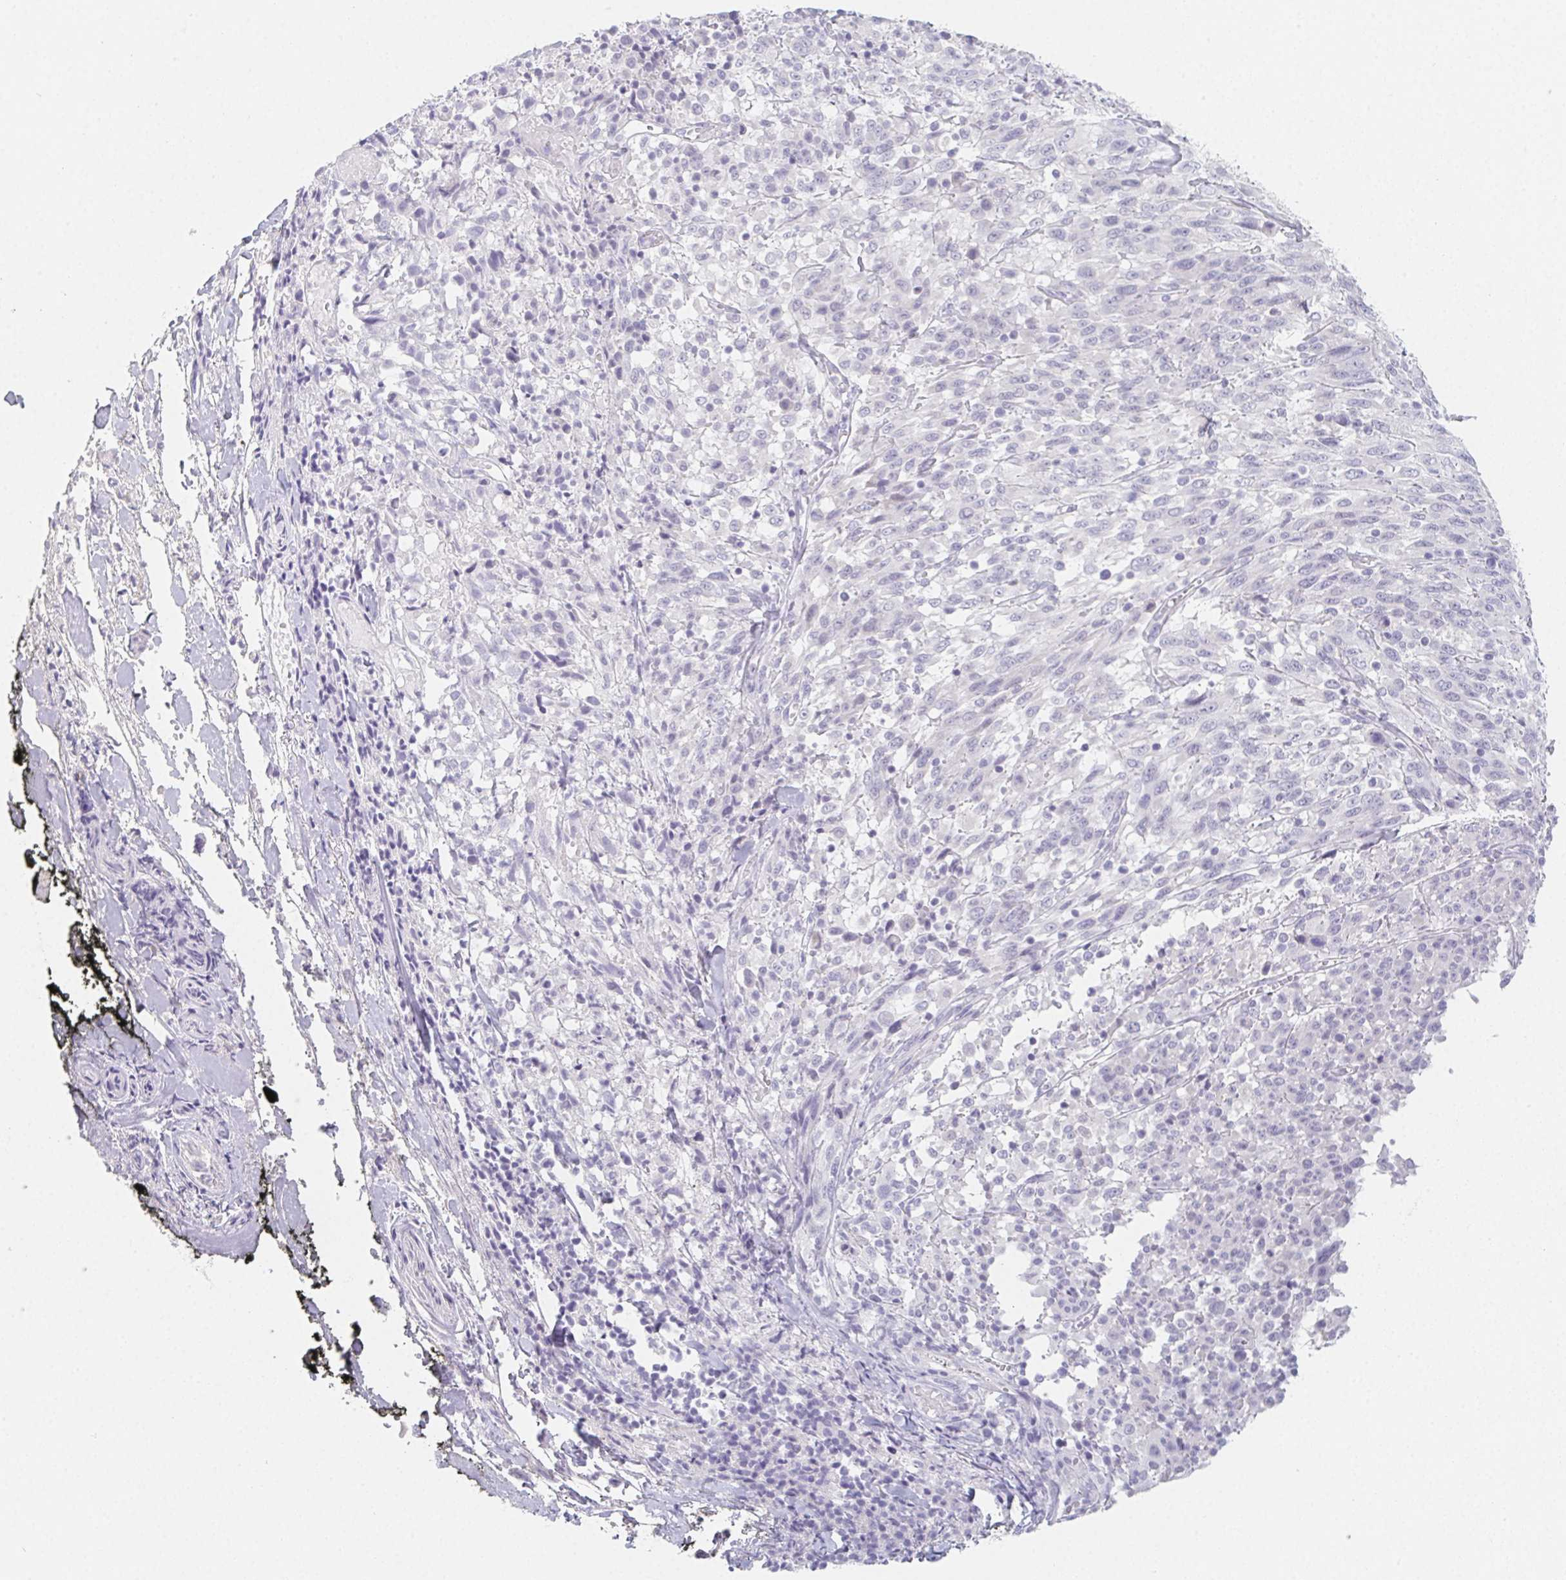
{"staining": {"intensity": "negative", "quantity": "none", "location": "none"}, "tissue": "melanoma", "cell_type": "Tumor cells", "image_type": "cancer", "snomed": [{"axis": "morphology", "description": "Malignant melanoma, NOS"}, {"axis": "topography", "description": "Skin"}], "caption": "The image displays no staining of tumor cells in malignant melanoma. The staining was performed using DAB to visualize the protein expression in brown, while the nuclei were stained in blue with hematoxylin (Magnification: 20x).", "gene": "GLIPR1L1", "patient": {"sex": "female", "age": 91}}